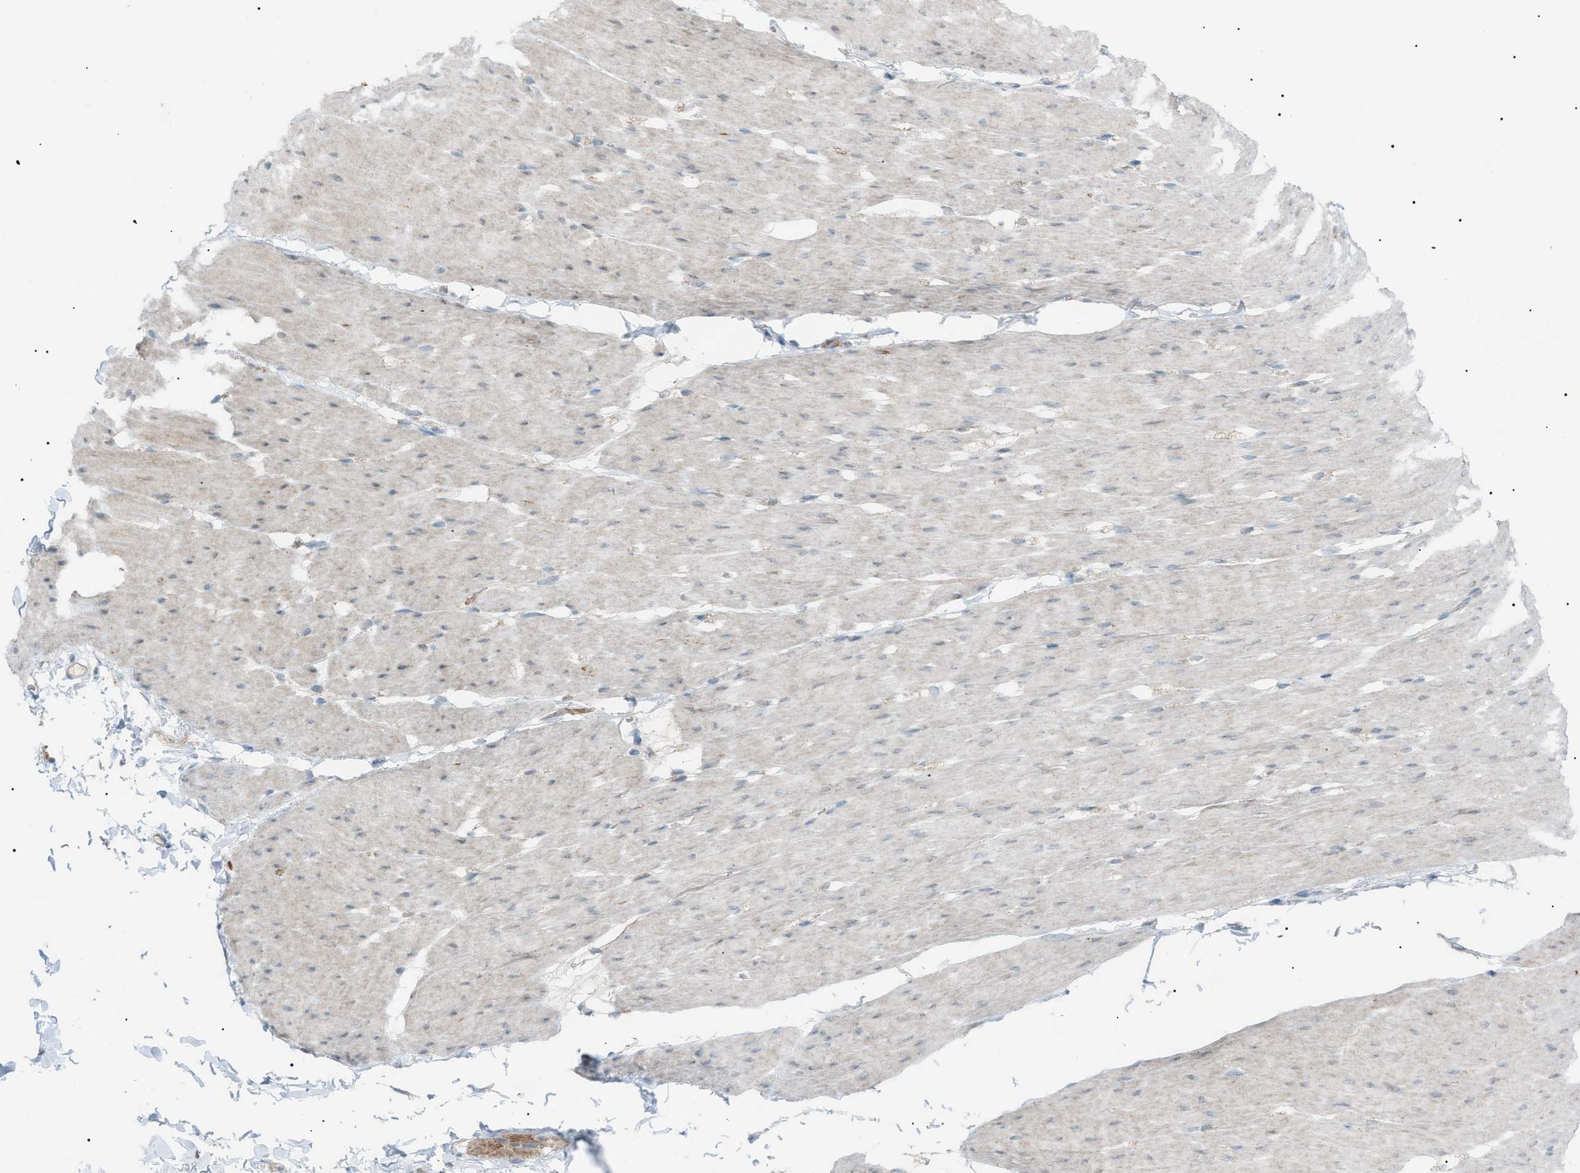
{"staining": {"intensity": "weak", "quantity": "<25%", "location": "cytoplasmic/membranous,nuclear"}, "tissue": "smooth muscle", "cell_type": "Smooth muscle cells", "image_type": "normal", "snomed": [{"axis": "morphology", "description": "Normal tissue, NOS"}, {"axis": "topography", "description": "Smooth muscle"}, {"axis": "topography", "description": "Colon"}], "caption": "Photomicrograph shows no significant protein staining in smooth muscle cells of benign smooth muscle. (Immunohistochemistry, brightfield microscopy, high magnification).", "gene": "ZNF516", "patient": {"sex": "male", "age": 67}}